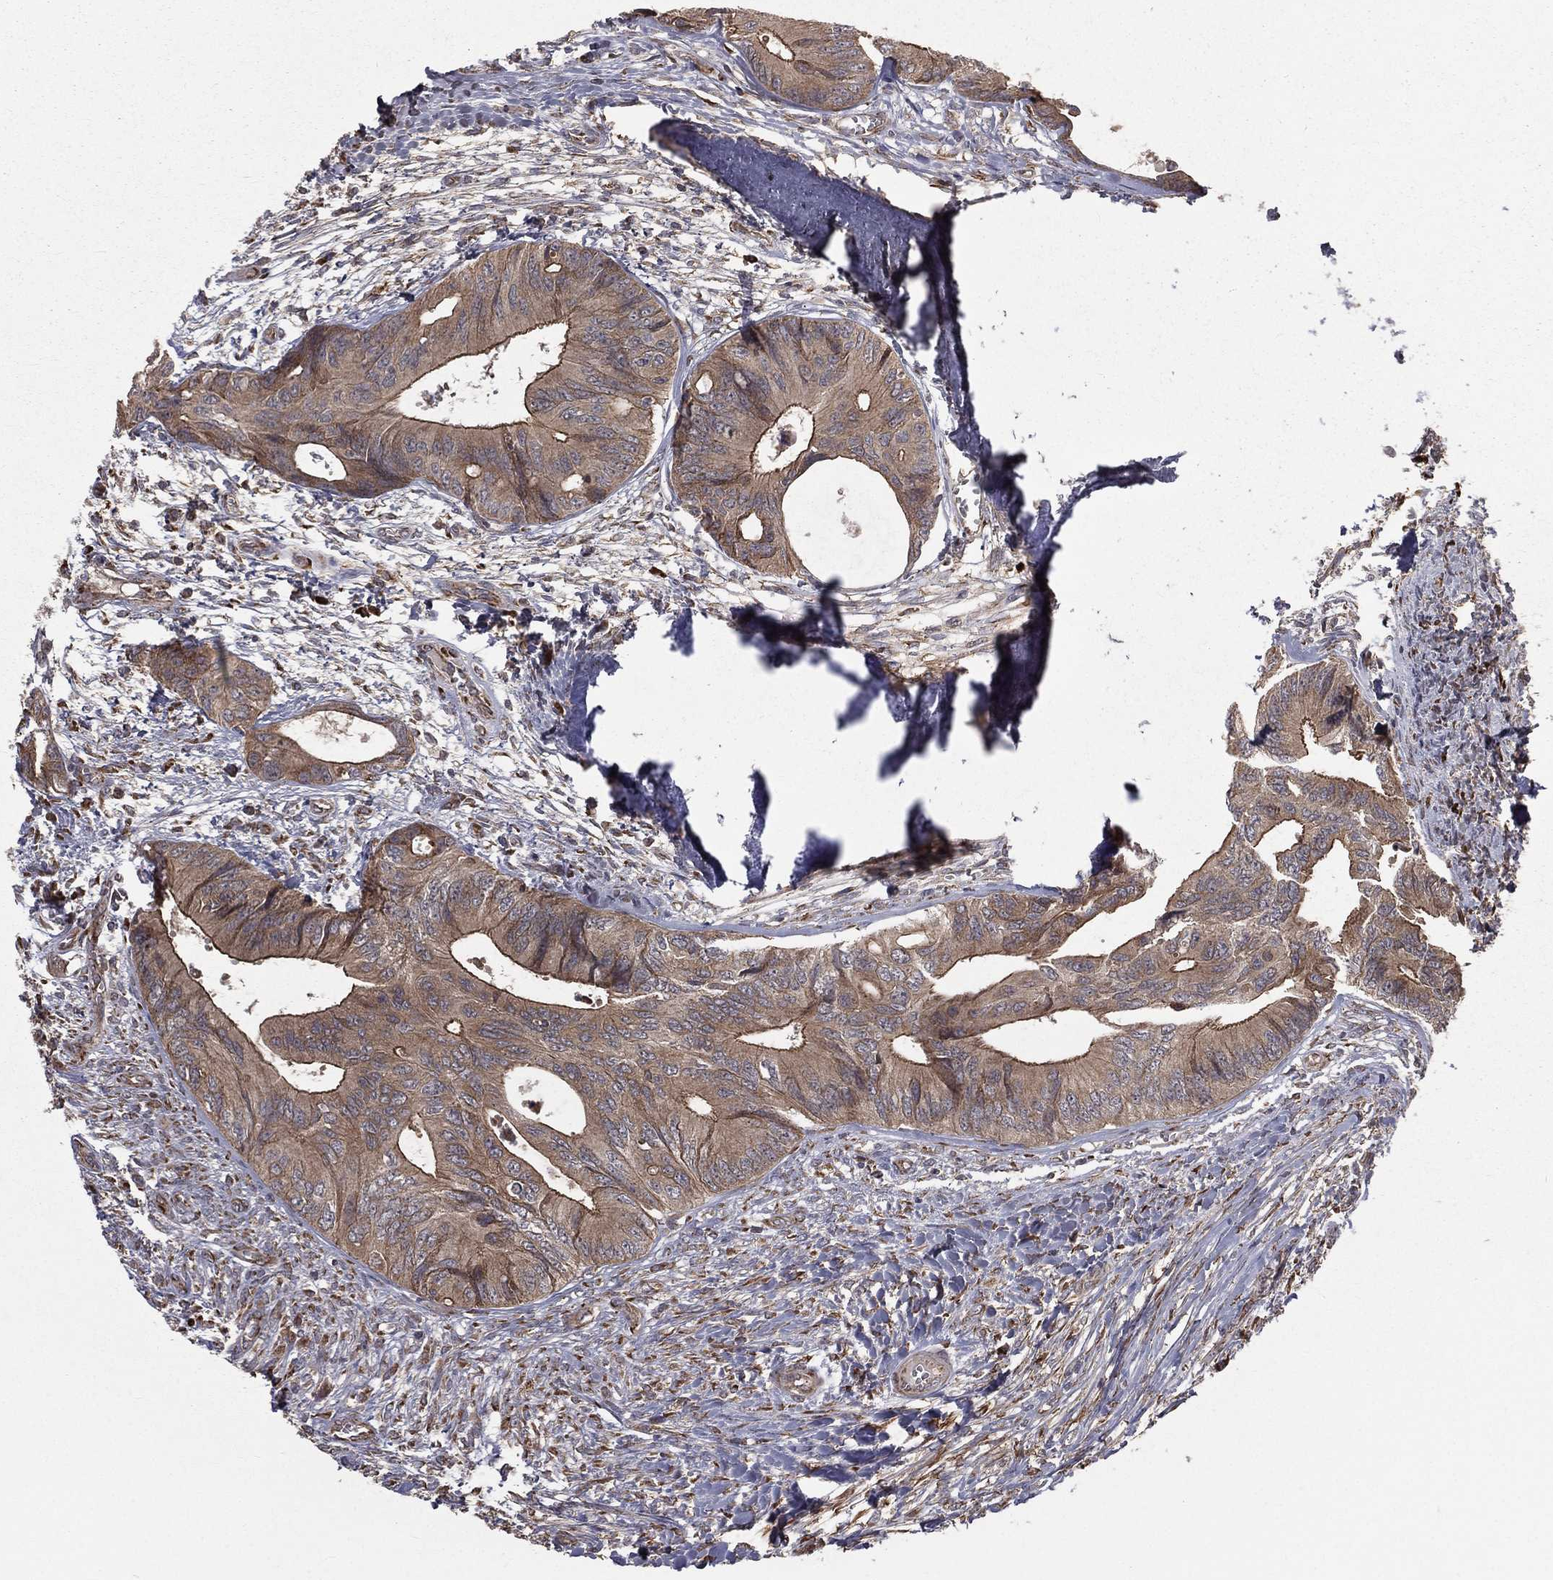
{"staining": {"intensity": "moderate", "quantity": ">75%", "location": "cytoplasmic/membranous"}, "tissue": "colorectal cancer", "cell_type": "Tumor cells", "image_type": "cancer", "snomed": [{"axis": "morphology", "description": "Normal tissue, NOS"}, {"axis": "morphology", "description": "Adenocarcinoma, NOS"}, {"axis": "topography", "description": "Colon"}], "caption": "Colorectal cancer stained for a protein (brown) exhibits moderate cytoplasmic/membranous positive staining in about >75% of tumor cells.", "gene": "OLFML1", "patient": {"sex": "male", "age": 65}}